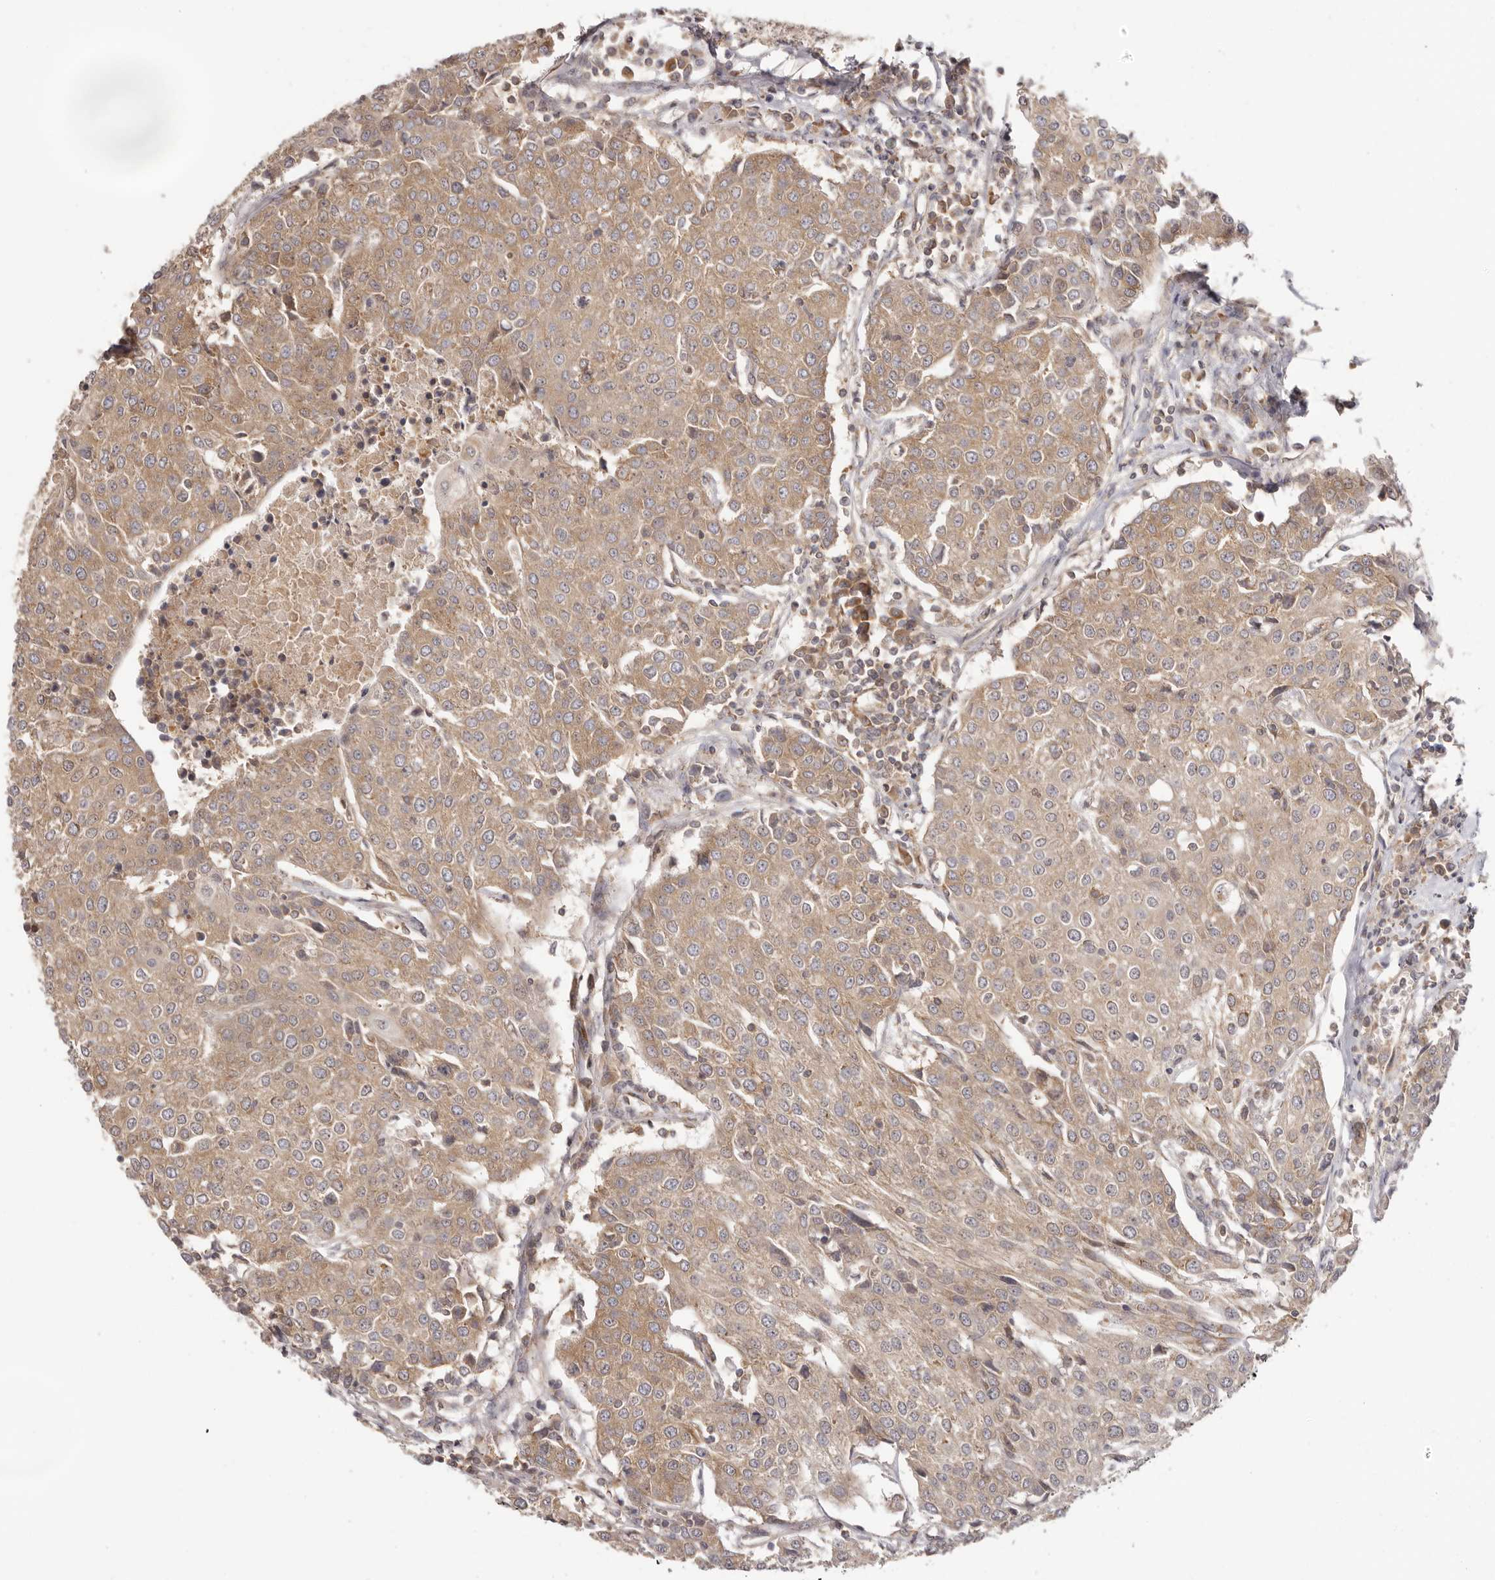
{"staining": {"intensity": "moderate", "quantity": ">75%", "location": "cytoplasmic/membranous"}, "tissue": "urothelial cancer", "cell_type": "Tumor cells", "image_type": "cancer", "snomed": [{"axis": "morphology", "description": "Urothelial carcinoma, High grade"}, {"axis": "topography", "description": "Urinary bladder"}], "caption": "Human urothelial cancer stained with a protein marker demonstrates moderate staining in tumor cells.", "gene": "EEF1E1", "patient": {"sex": "female", "age": 85}}